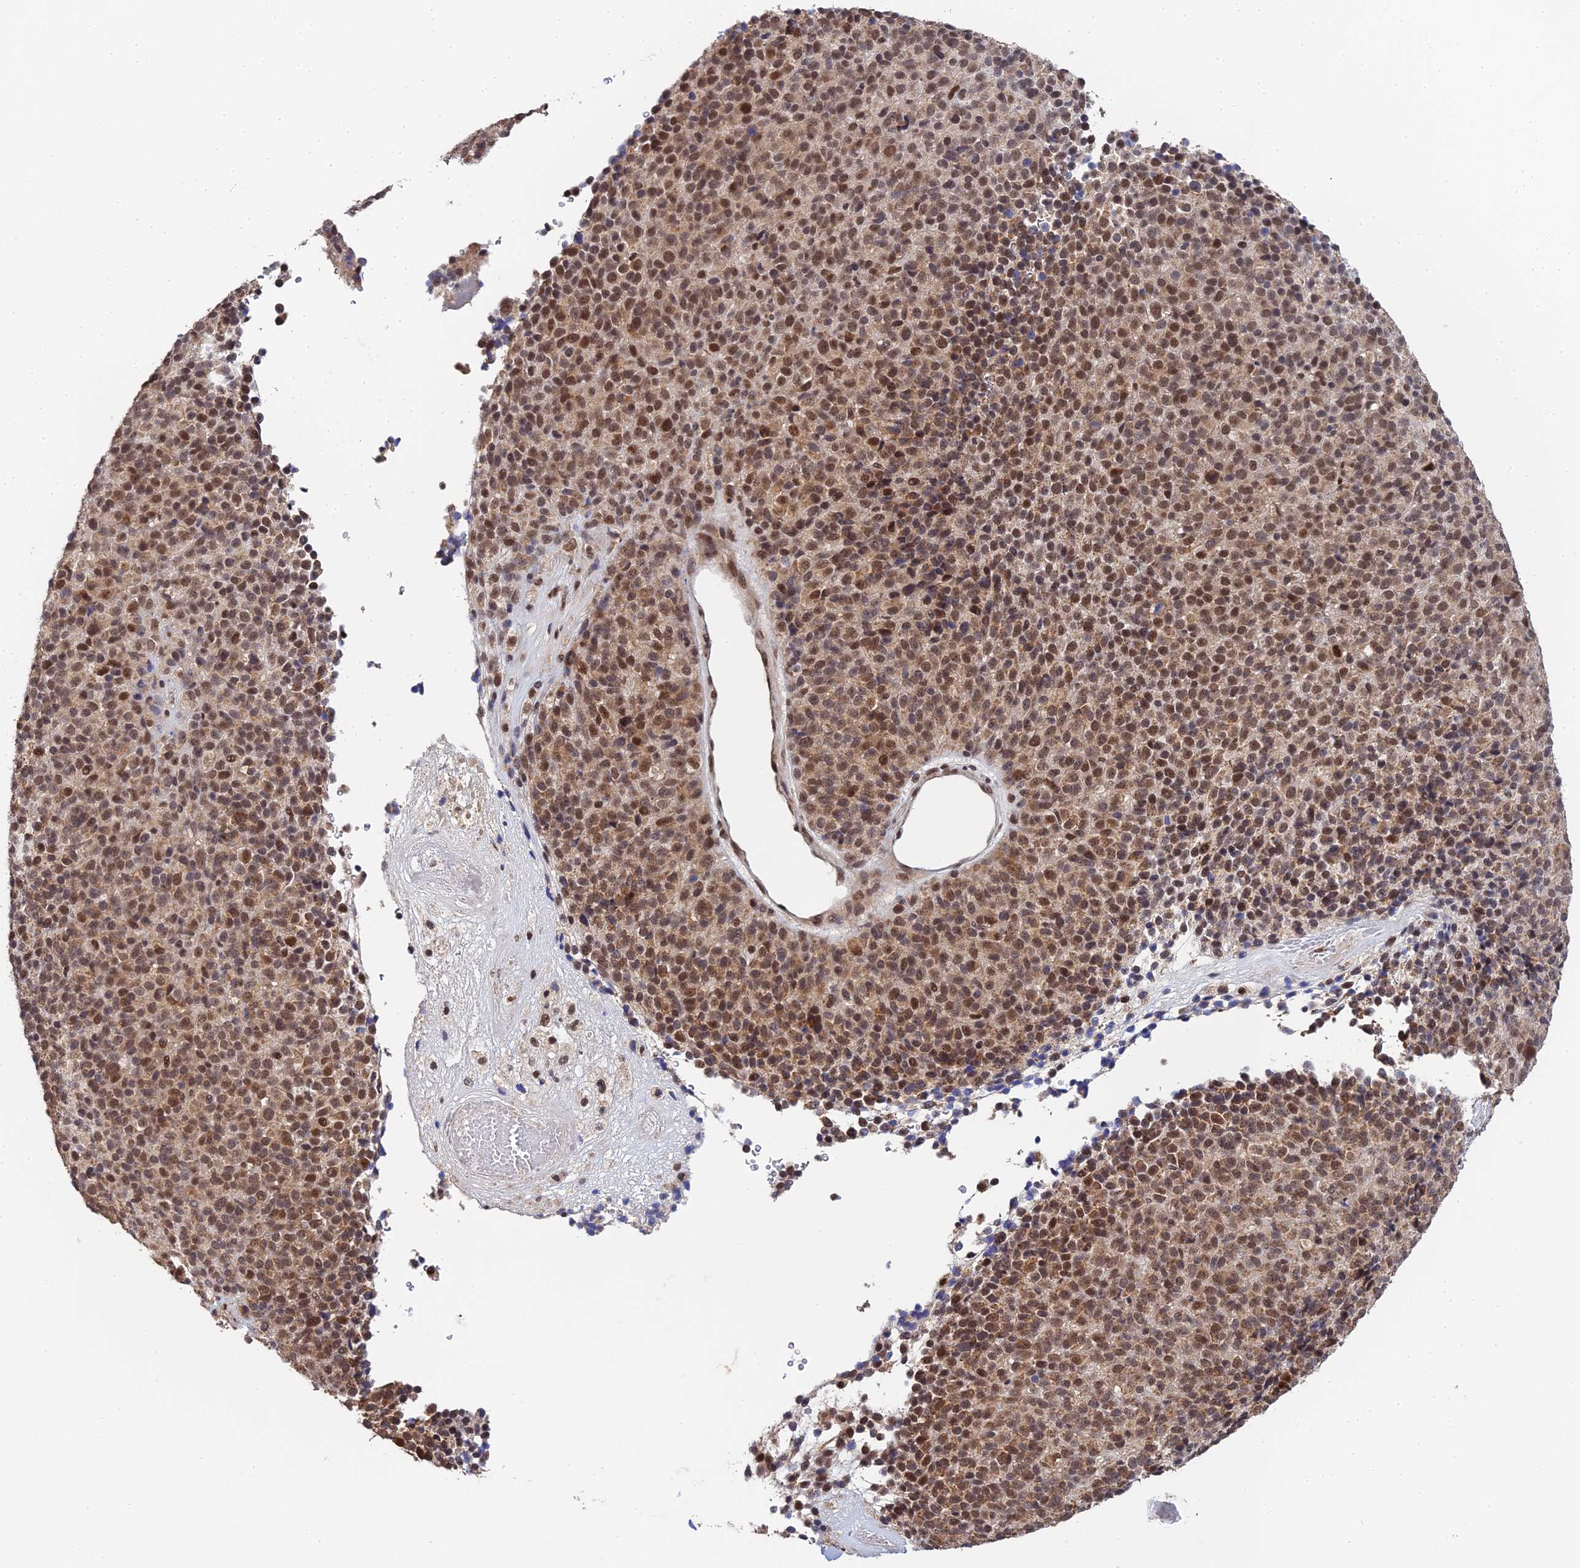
{"staining": {"intensity": "moderate", "quantity": ">75%", "location": "cytoplasmic/membranous,nuclear"}, "tissue": "melanoma", "cell_type": "Tumor cells", "image_type": "cancer", "snomed": [{"axis": "morphology", "description": "Malignant melanoma, Metastatic site"}, {"axis": "topography", "description": "Brain"}], "caption": "Immunohistochemical staining of human malignant melanoma (metastatic site) exhibits medium levels of moderate cytoplasmic/membranous and nuclear protein positivity in approximately >75% of tumor cells.", "gene": "ERCC5", "patient": {"sex": "female", "age": 56}}